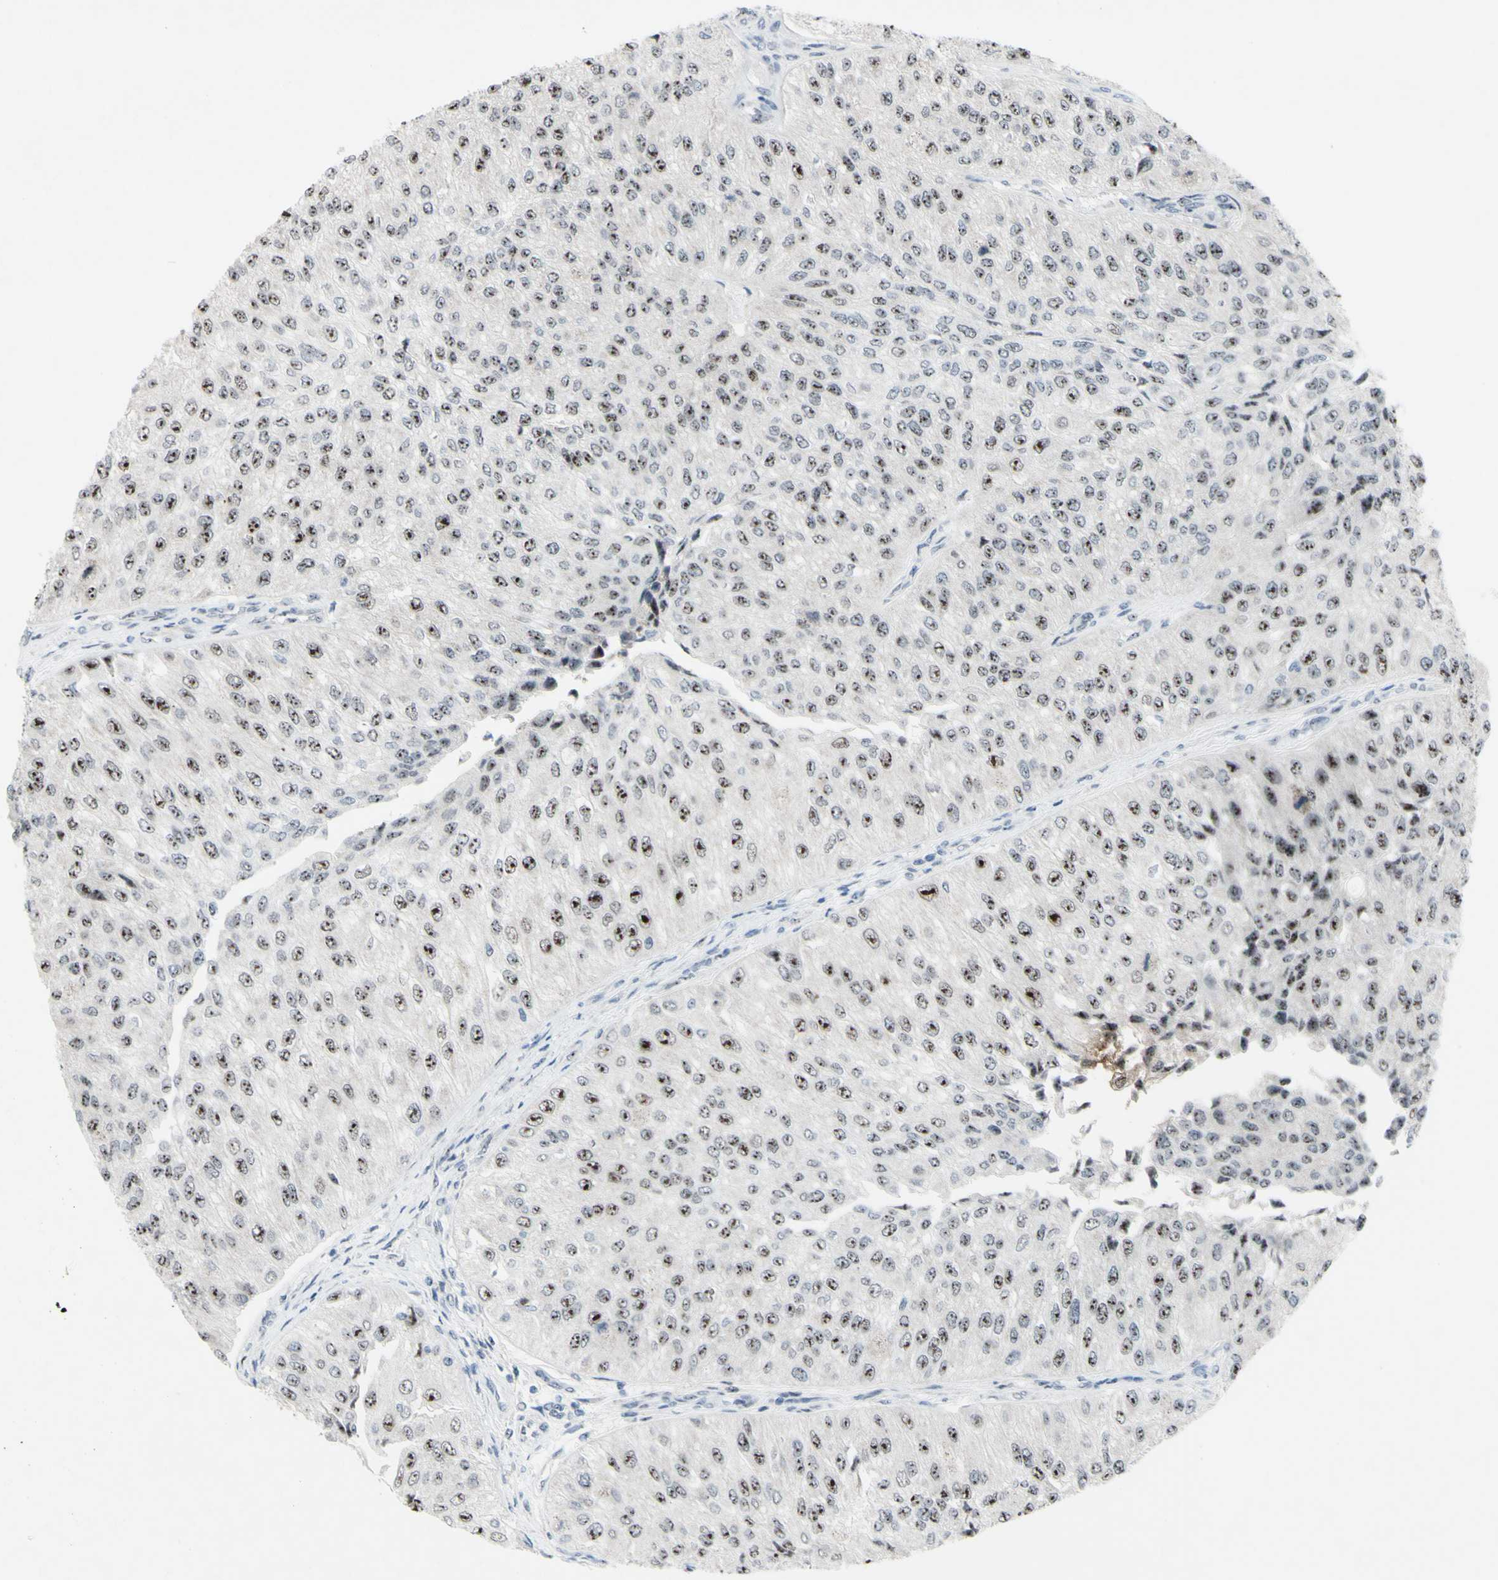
{"staining": {"intensity": "weak", "quantity": "25%-75%", "location": "nuclear"}, "tissue": "urothelial cancer", "cell_type": "Tumor cells", "image_type": "cancer", "snomed": [{"axis": "morphology", "description": "Urothelial carcinoma, High grade"}, {"axis": "topography", "description": "Kidney"}, {"axis": "topography", "description": "Urinary bladder"}], "caption": "Brown immunohistochemical staining in high-grade urothelial carcinoma exhibits weak nuclear positivity in about 25%-75% of tumor cells.", "gene": "POLR1A", "patient": {"sex": "male", "age": 77}}